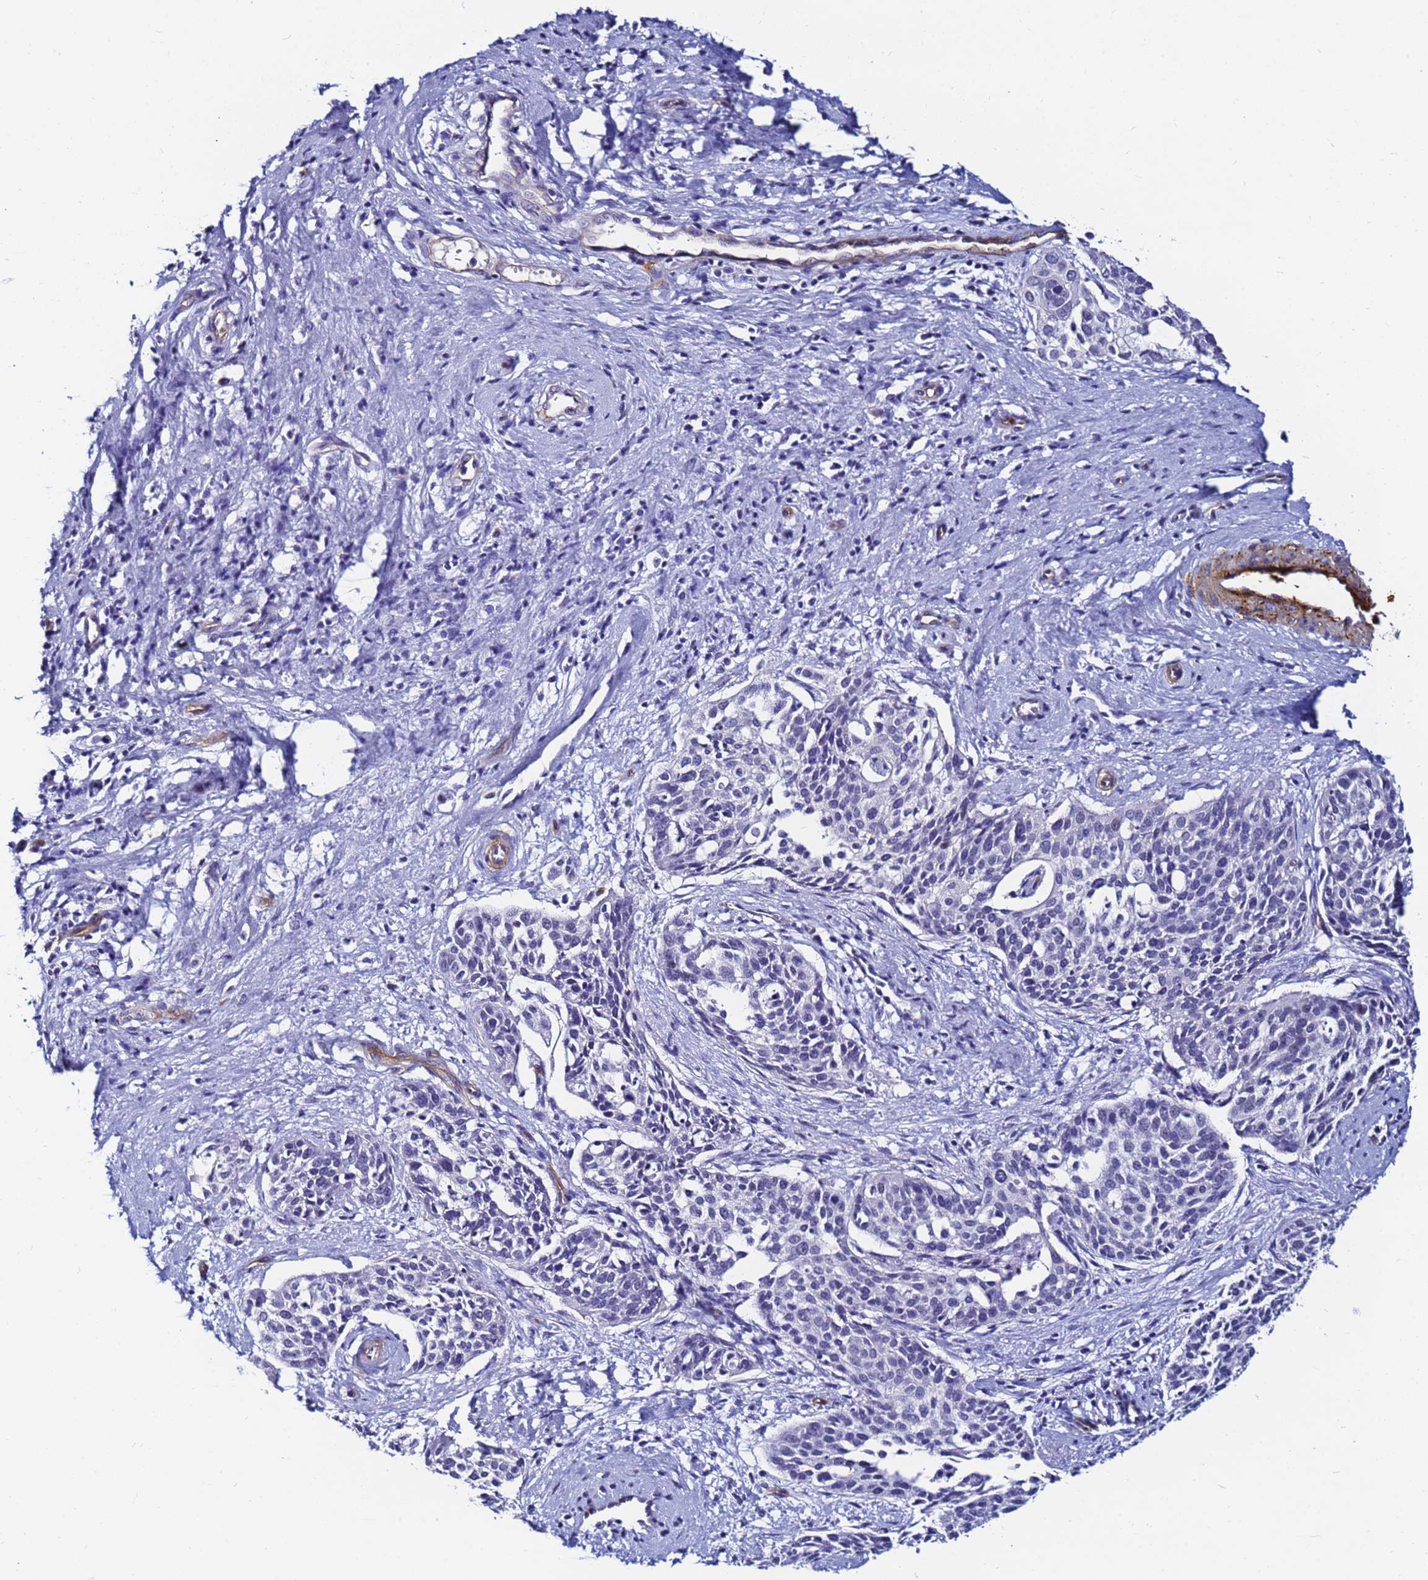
{"staining": {"intensity": "negative", "quantity": "none", "location": "none"}, "tissue": "cervical cancer", "cell_type": "Tumor cells", "image_type": "cancer", "snomed": [{"axis": "morphology", "description": "Squamous cell carcinoma, NOS"}, {"axis": "topography", "description": "Cervix"}], "caption": "A high-resolution photomicrograph shows immunohistochemistry (IHC) staining of squamous cell carcinoma (cervical), which shows no significant staining in tumor cells.", "gene": "DEFB104A", "patient": {"sex": "female", "age": 44}}